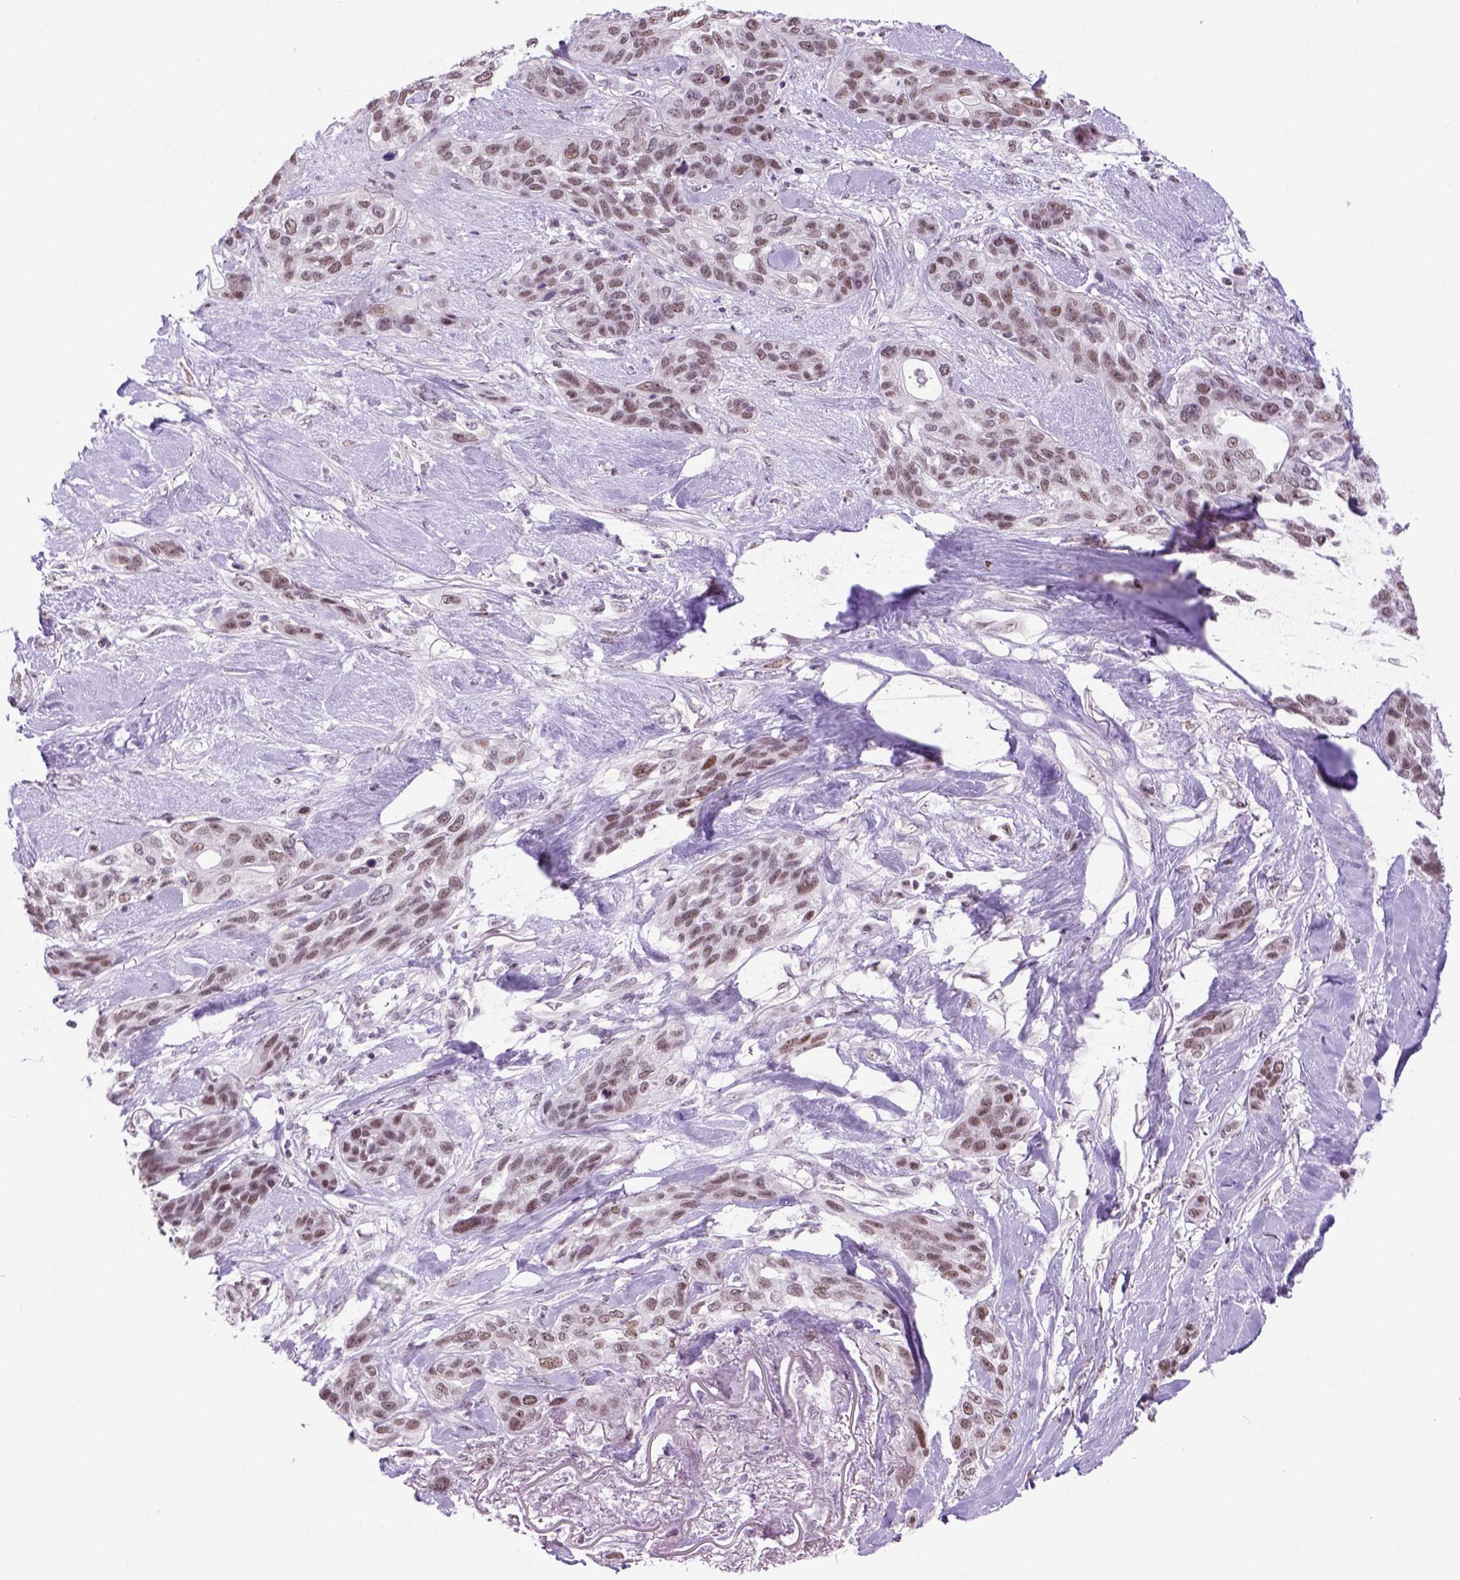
{"staining": {"intensity": "moderate", "quantity": "25%-75%", "location": "nuclear"}, "tissue": "lung cancer", "cell_type": "Tumor cells", "image_type": "cancer", "snomed": [{"axis": "morphology", "description": "Squamous cell carcinoma, NOS"}, {"axis": "topography", "description": "Lung"}], "caption": "Moderate nuclear positivity for a protein is seen in approximately 25%-75% of tumor cells of lung squamous cell carcinoma using immunohistochemistry (IHC).", "gene": "TBPL1", "patient": {"sex": "female", "age": 70}}